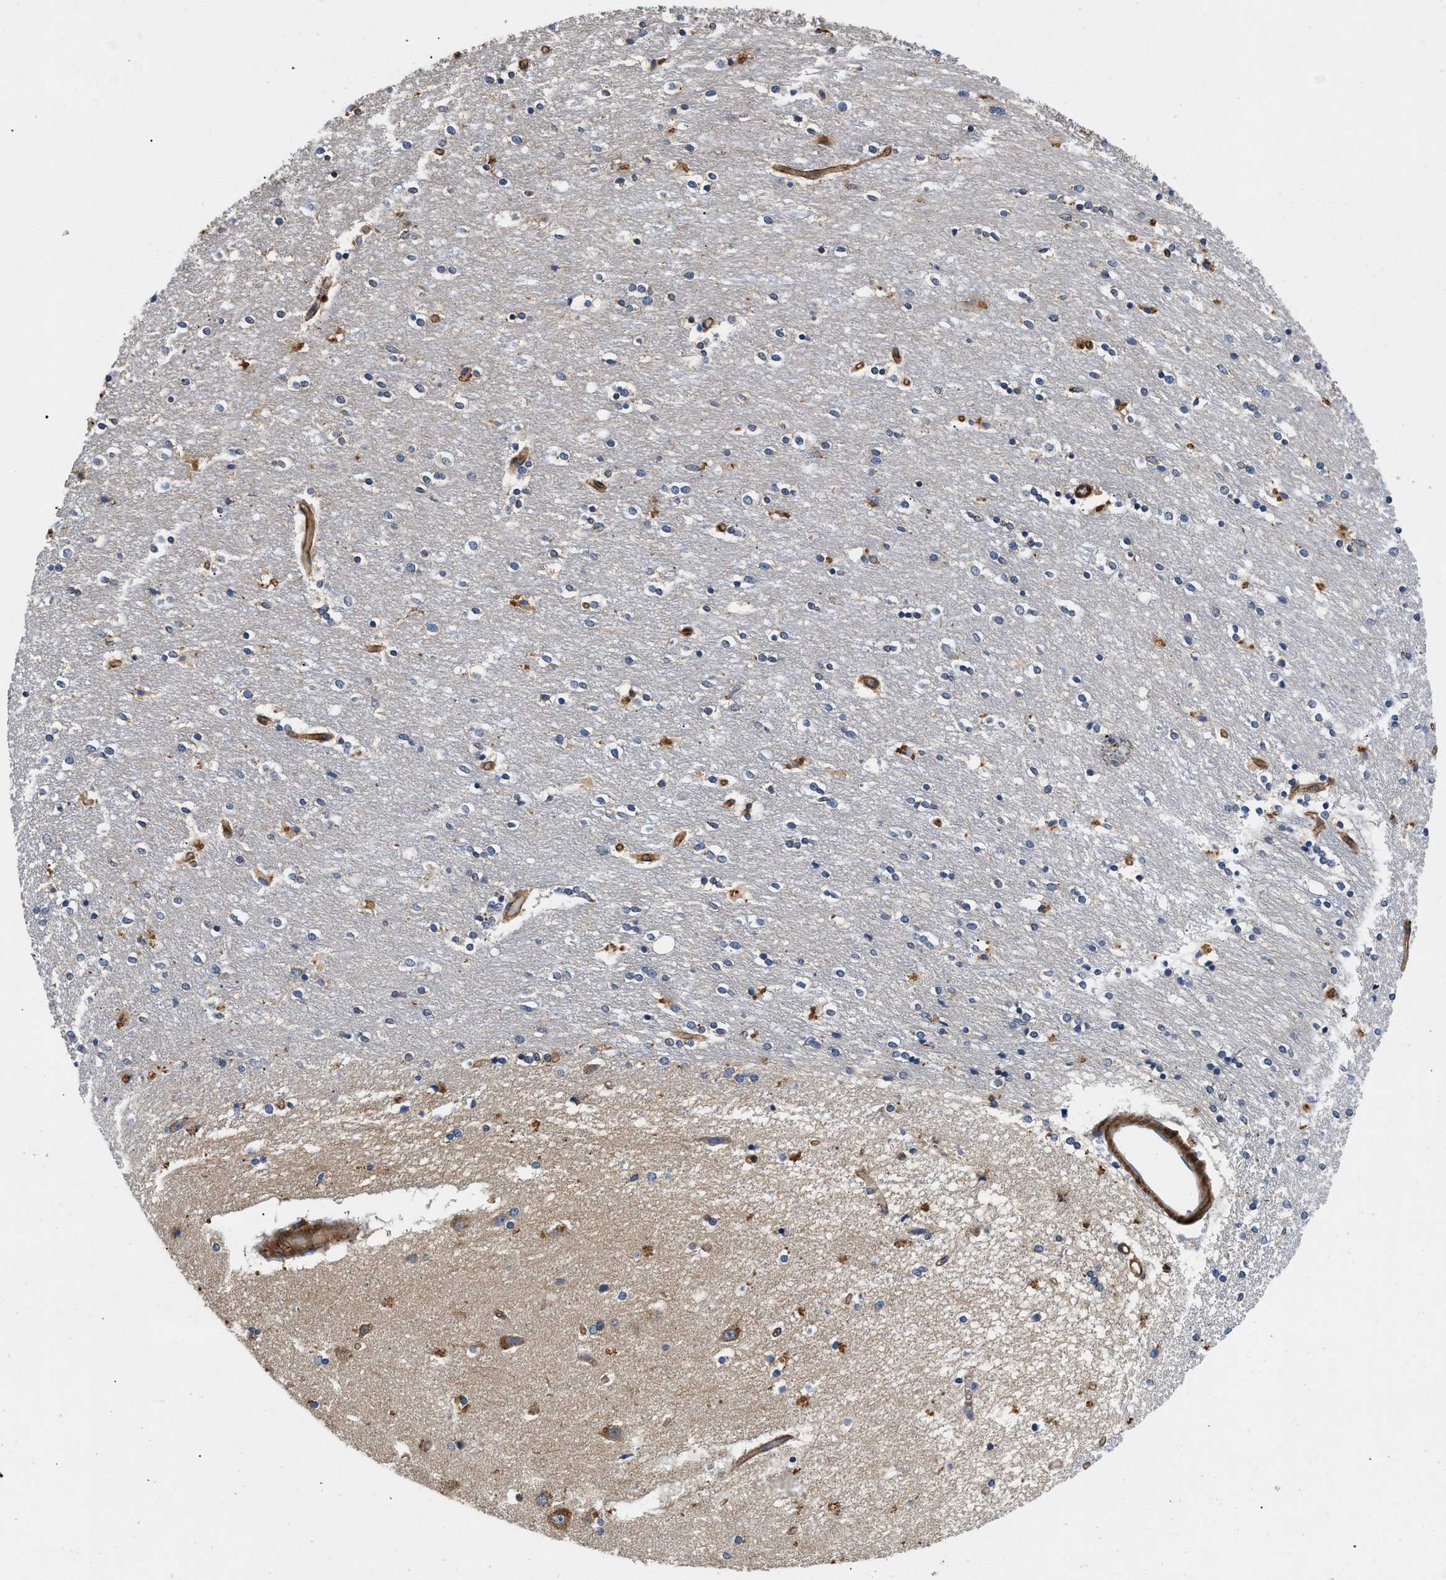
{"staining": {"intensity": "moderate", "quantity": "<25%", "location": "cytoplasmic/membranous,nuclear"}, "tissue": "caudate", "cell_type": "Glial cells", "image_type": "normal", "snomed": [{"axis": "morphology", "description": "Normal tissue, NOS"}, {"axis": "topography", "description": "Lateral ventricle wall"}], "caption": "The micrograph demonstrates staining of normal caudate, revealing moderate cytoplasmic/membranous,nuclear protein positivity (brown color) within glial cells.", "gene": "RAPH1", "patient": {"sex": "female", "age": 54}}